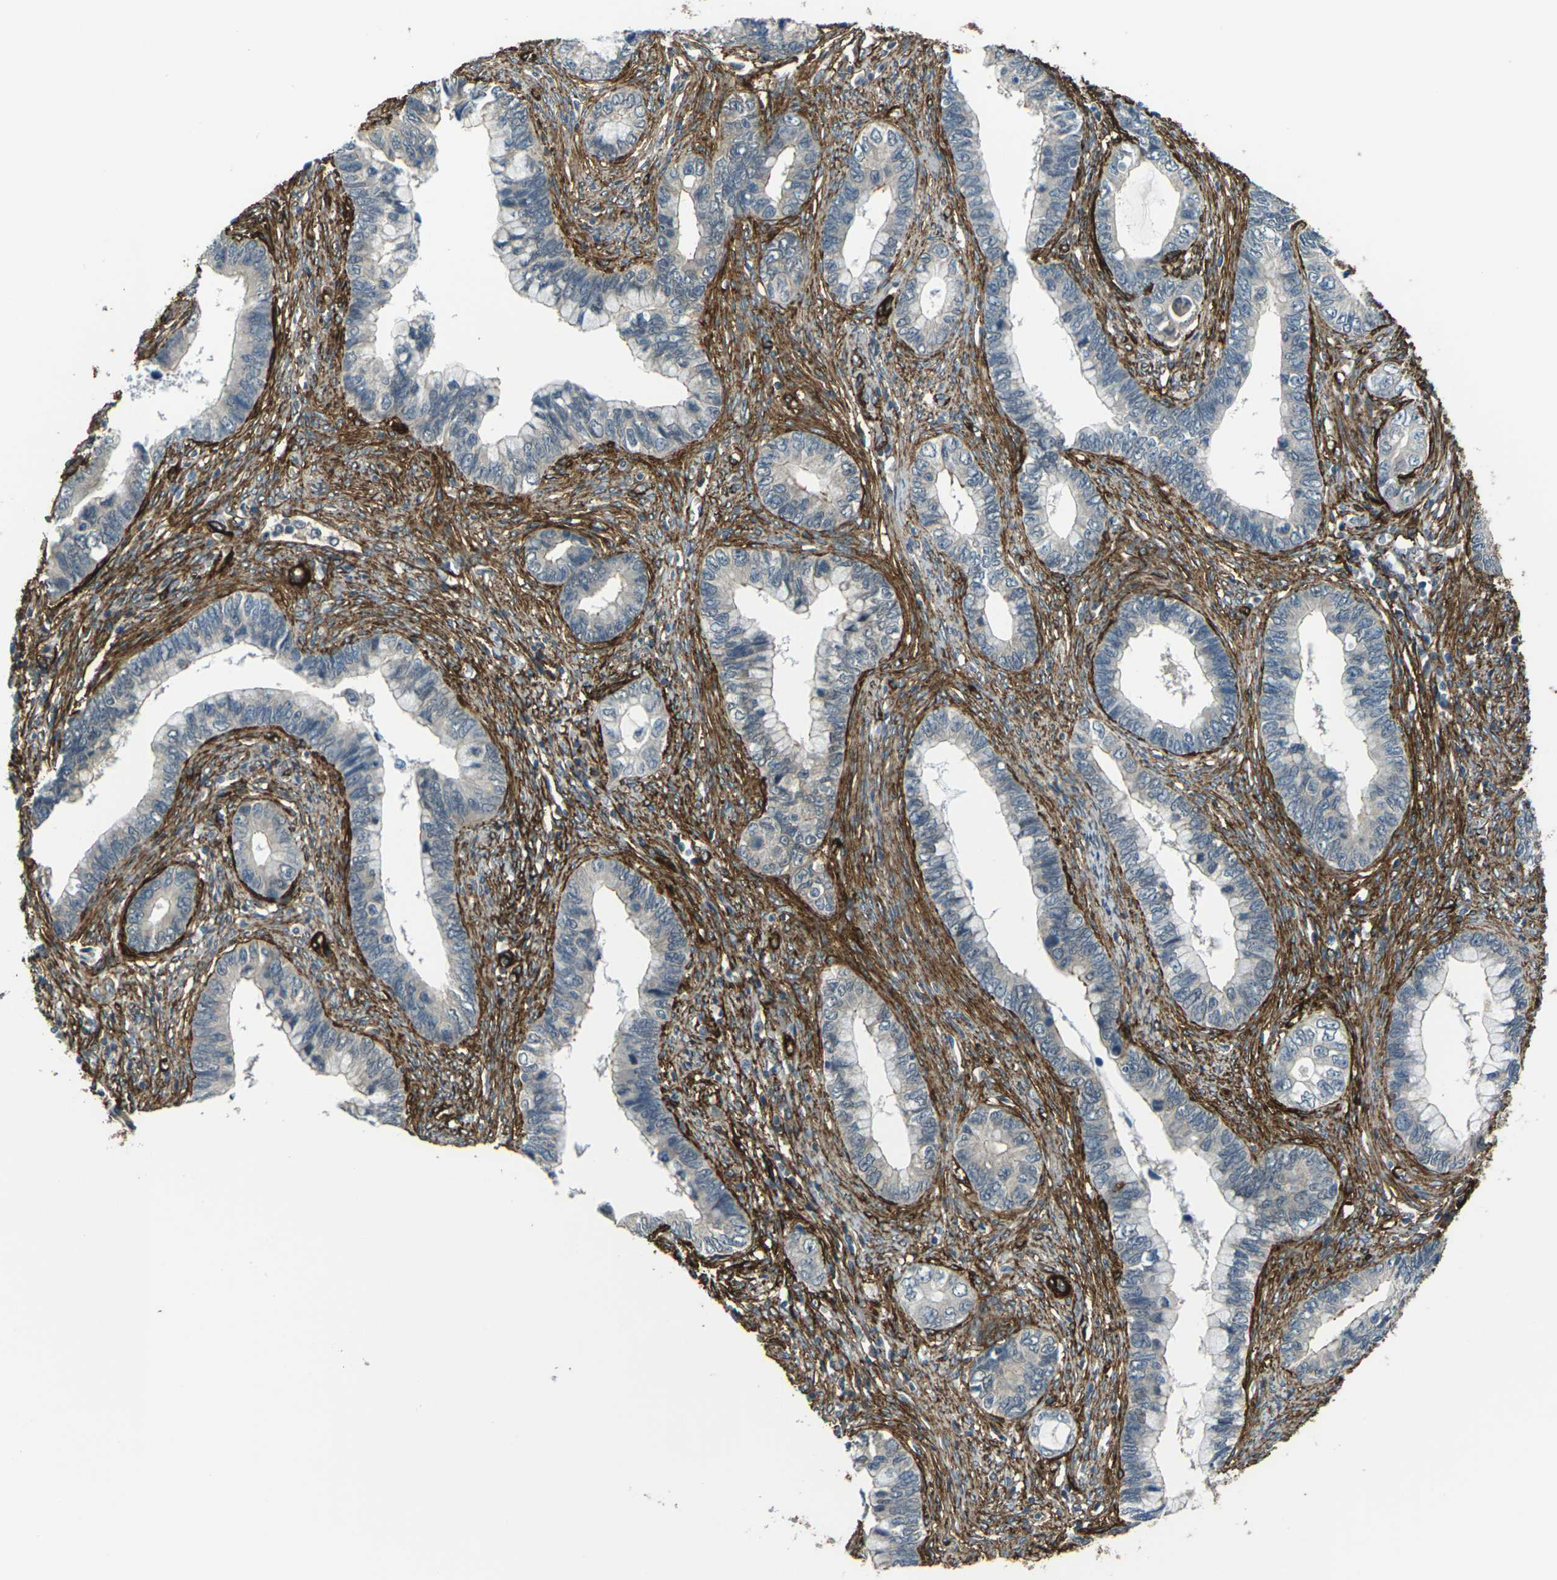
{"staining": {"intensity": "negative", "quantity": "none", "location": "none"}, "tissue": "cervical cancer", "cell_type": "Tumor cells", "image_type": "cancer", "snomed": [{"axis": "morphology", "description": "Adenocarcinoma, NOS"}, {"axis": "topography", "description": "Cervix"}], "caption": "Immunohistochemistry of human cervical cancer exhibits no staining in tumor cells.", "gene": "GRAMD1C", "patient": {"sex": "female", "age": 44}}